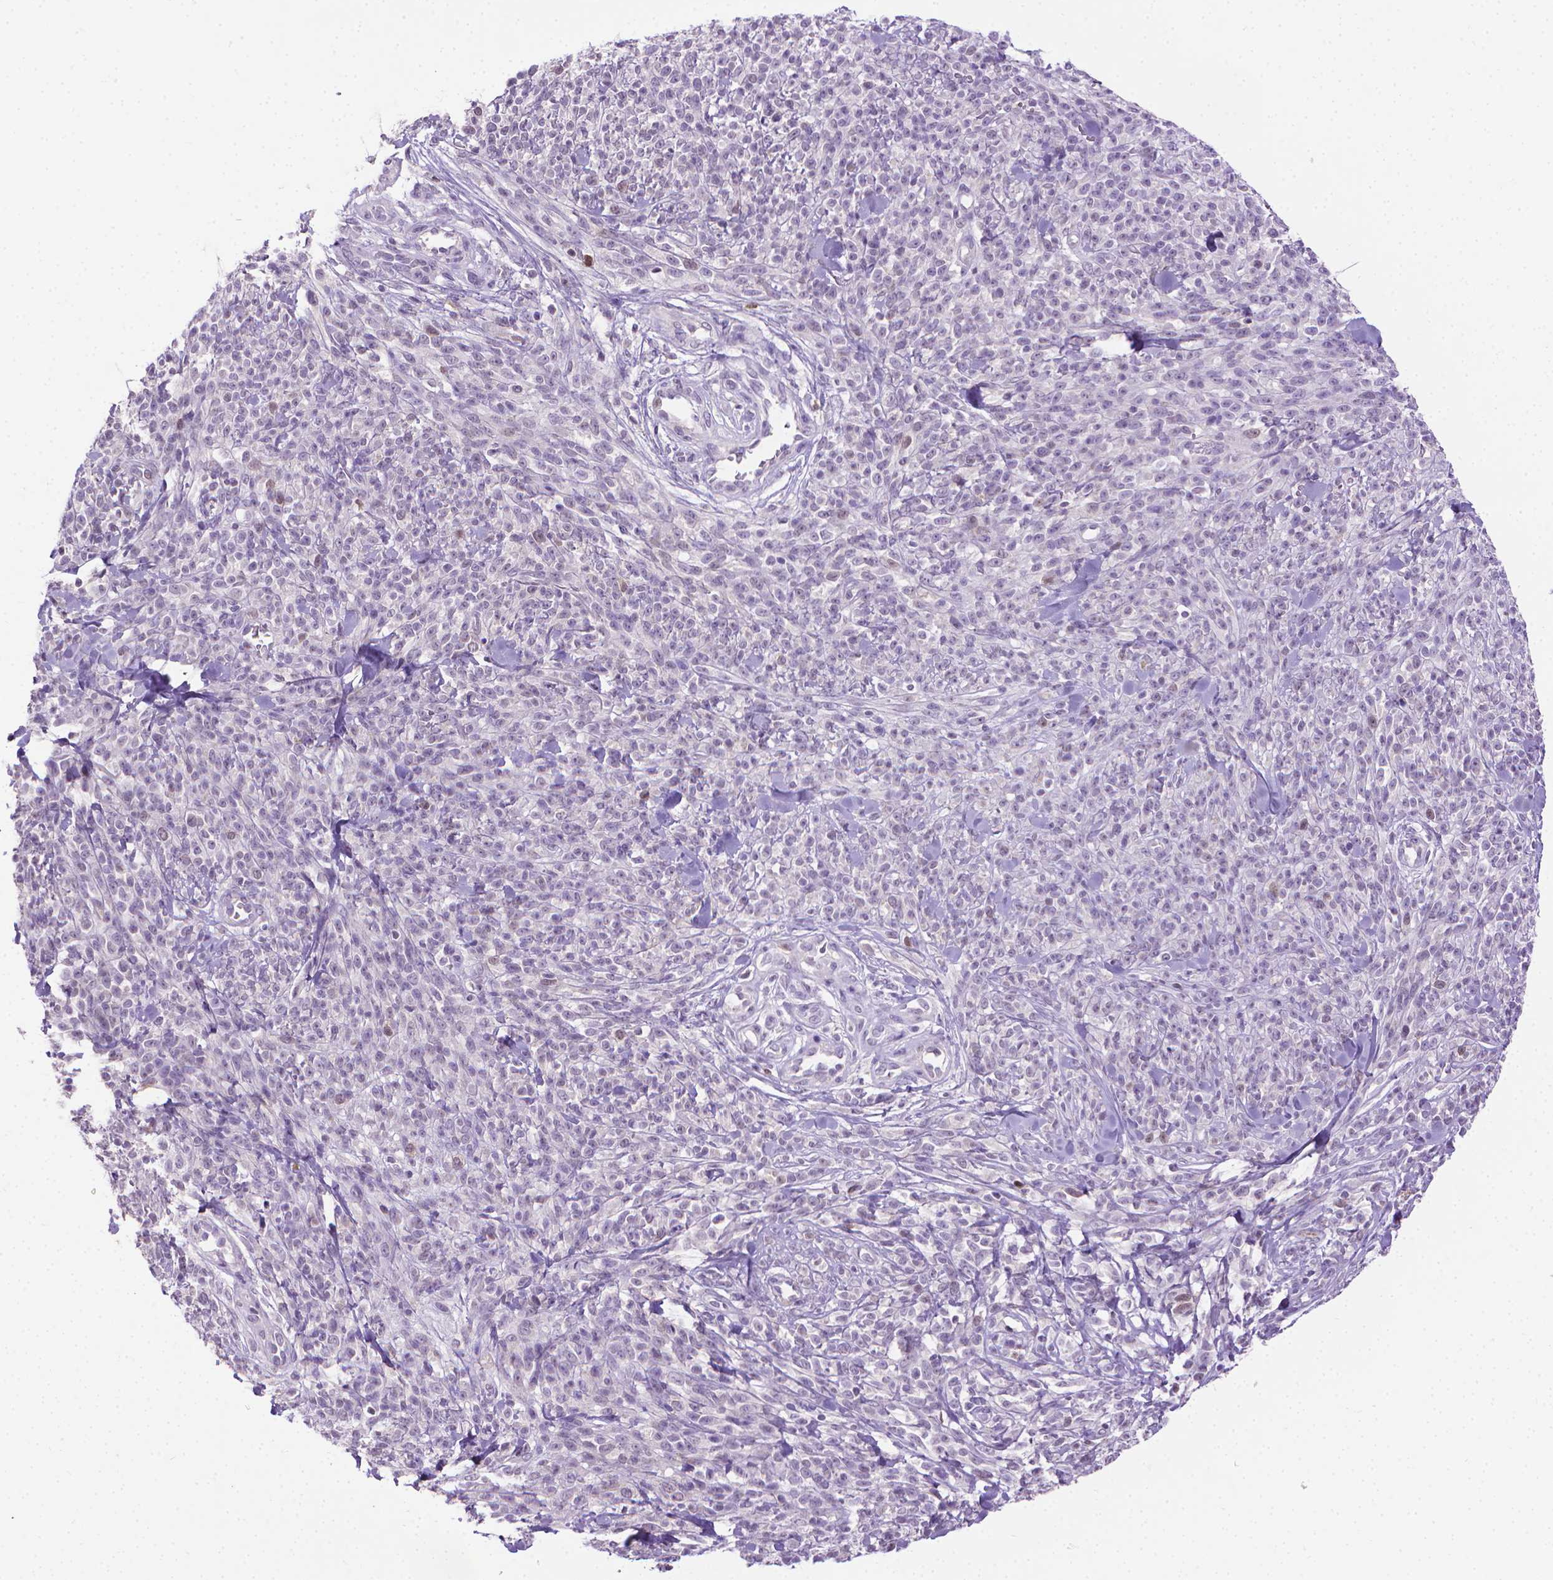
{"staining": {"intensity": "negative", "quantity": "none", "location": "none"}, "tissue": "melanoma", "cell_type": "Tumor cells", "image_type": "cancer", "snomed": [{"axis": "morphology", "description": "Malignant melanoma, NOS"}, {"axis": "topography", "description": "Skin"}, {"axis": "topography", "description": "Skin of trunk"}], "caption": "Tumor cells are negative for protein expression in human melanoma.", "gene": "CDKN2D", "patient": {"sex": "male", "age": 74}}